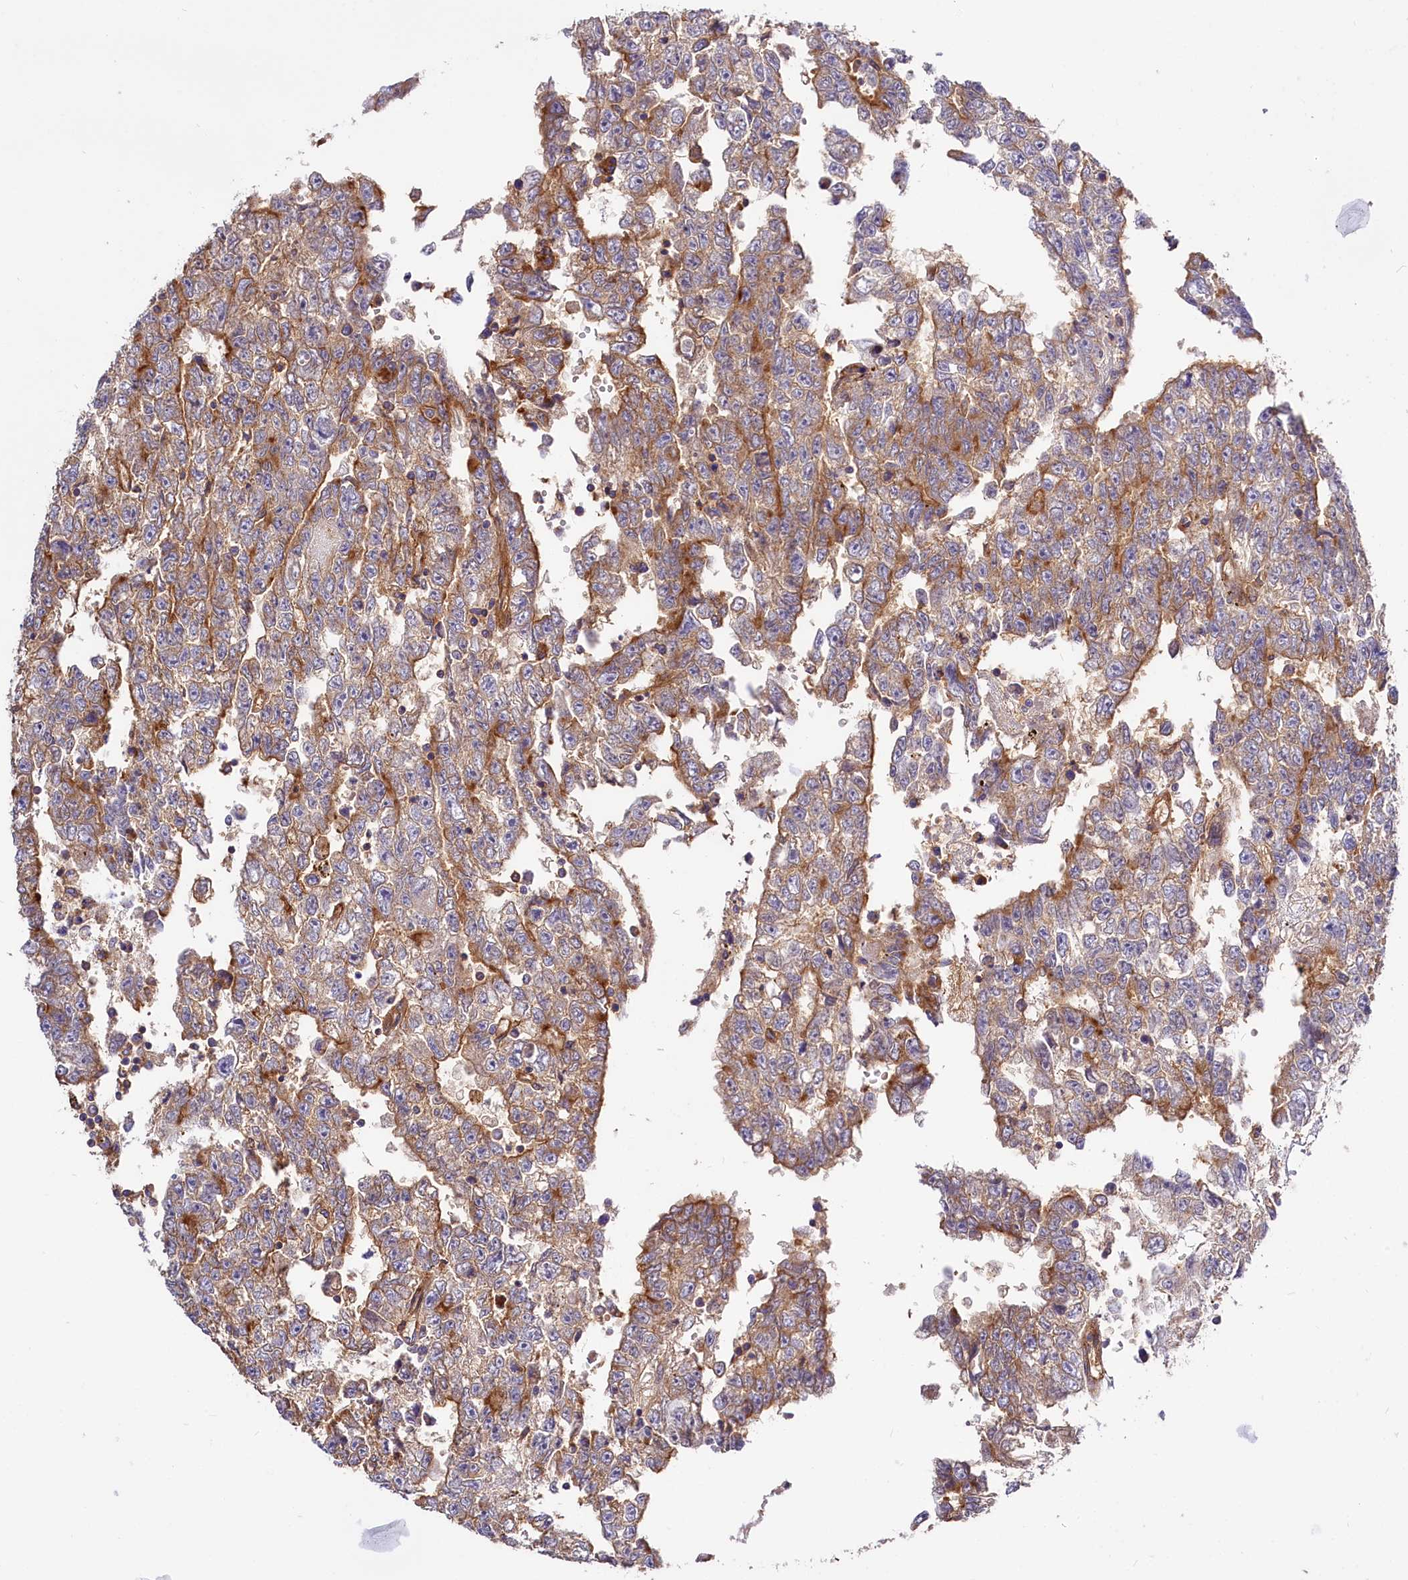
{"staining": {"intensity": "moderate", "quantity": "25%-75%", "location": "cytoplasmic/membranous"}, "tissue": "testis cancer", "cell_type": "Tumor cells", "image_type": "cancer", "snomed": [{"axis": "morphology", "description": "Carcinoma, Embryonal, NOS"}, {"axis": "topography", "description": "Testis"}], "caption": "Testis embryonal carcinoma was stained to show a protein in brown. There is medium levels of moderate cytoplasmic/membranous positivity in about 25%-75% of tumor cells.", "gene": "ANO6", "patient": {"sex": "male", "age": 25}}